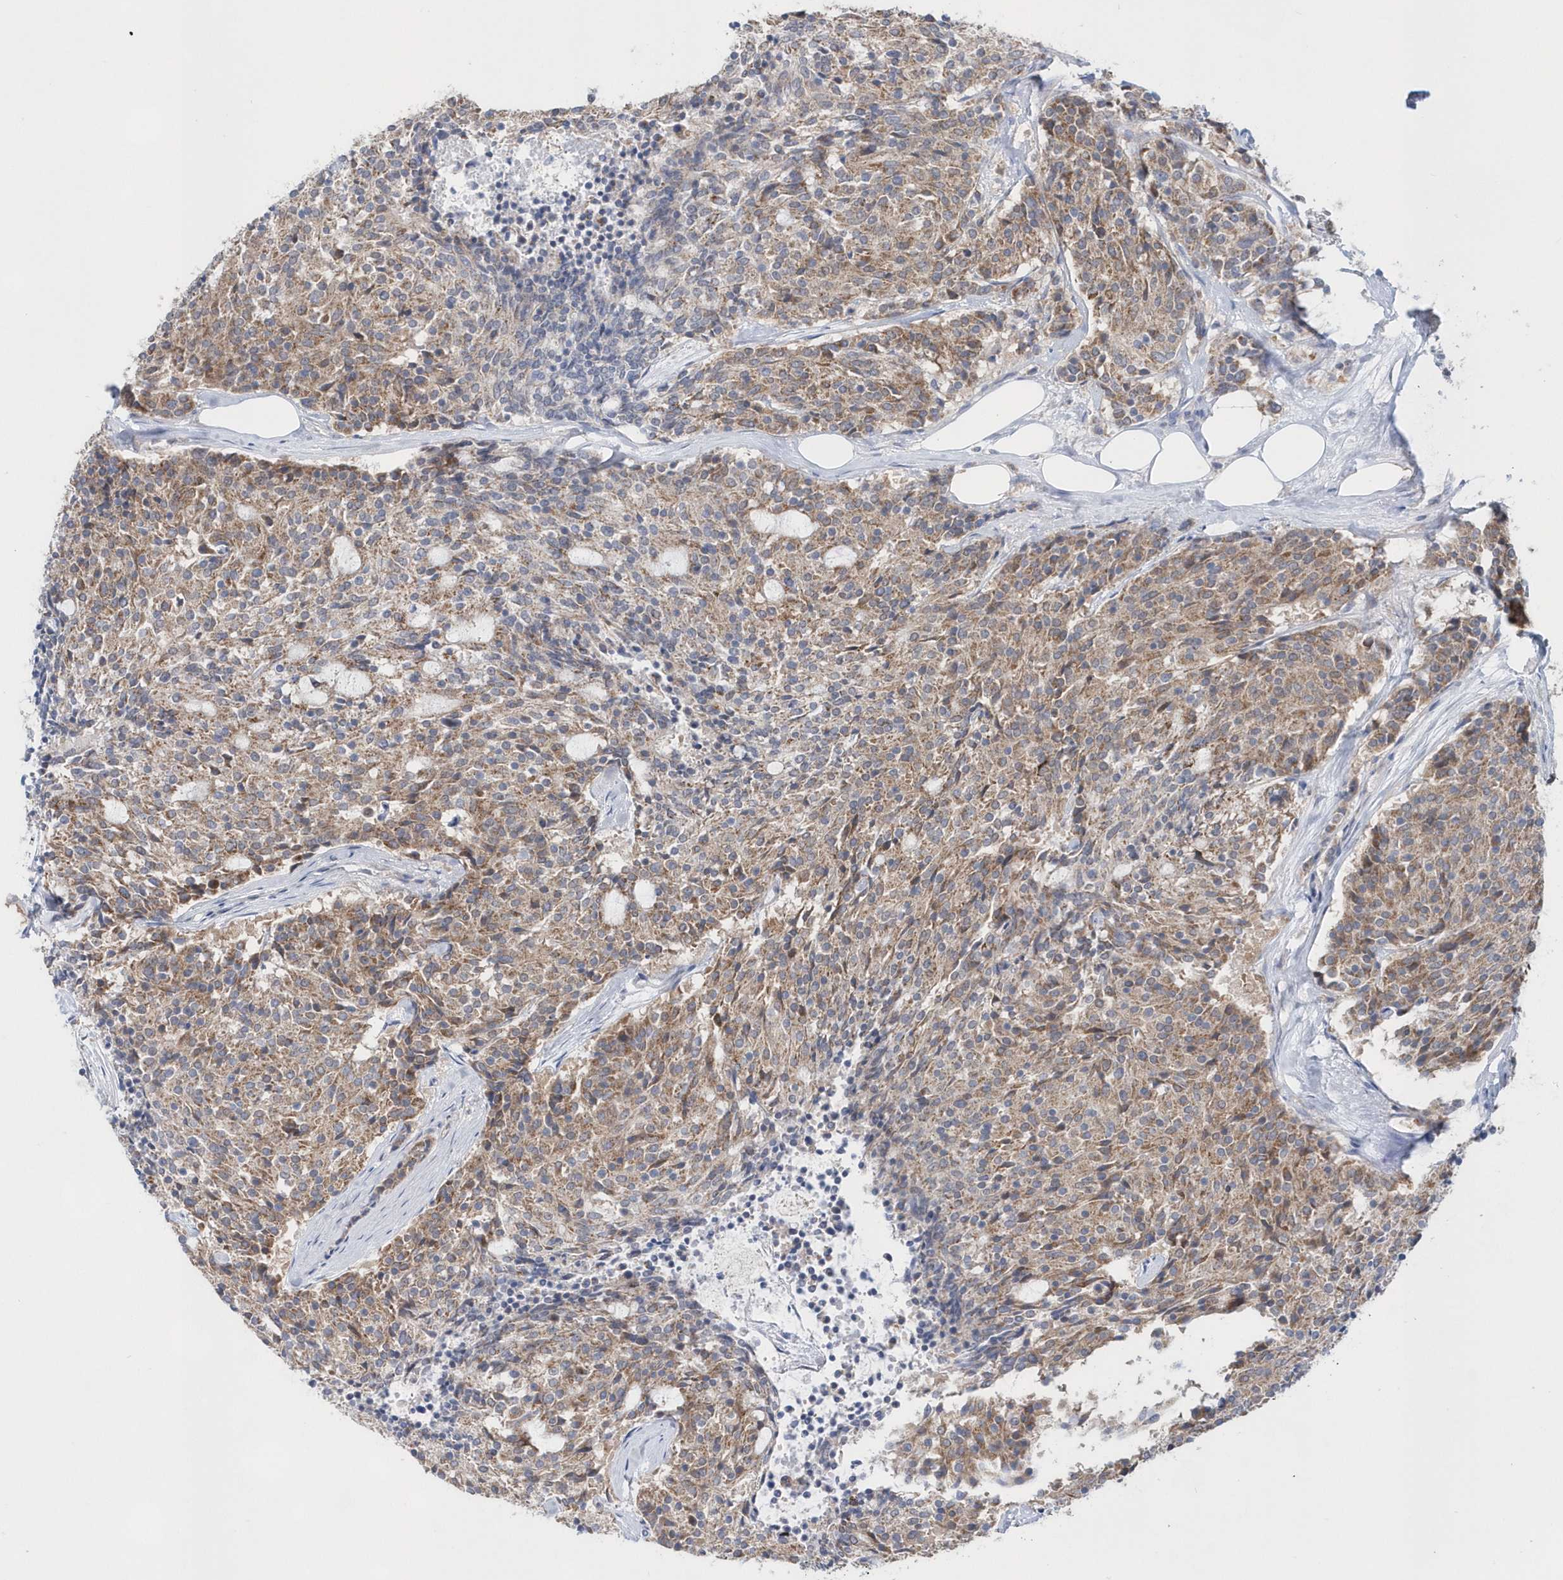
{"staining": {"intensity": "moderate", "quantity": ">75%", "location": "cytoplasmic/membranous"}, "tissue": "carcinoid", "cell_type": "Tumor cells", "image_type": "cancer", "snomed": [{"axis": "morphology", "description": "Carcinoid, malignant, NOS"}, {"axis": "topography", "description": "Pancreas"}], "caption": "Human malignant carcinoid stained for a protein (brown) shows moderate cytoplasmic/membranous positive staining in about >75% of tumor cells.", "gene": "BDH2", "patient": {"sex": "female", "age": 54}}